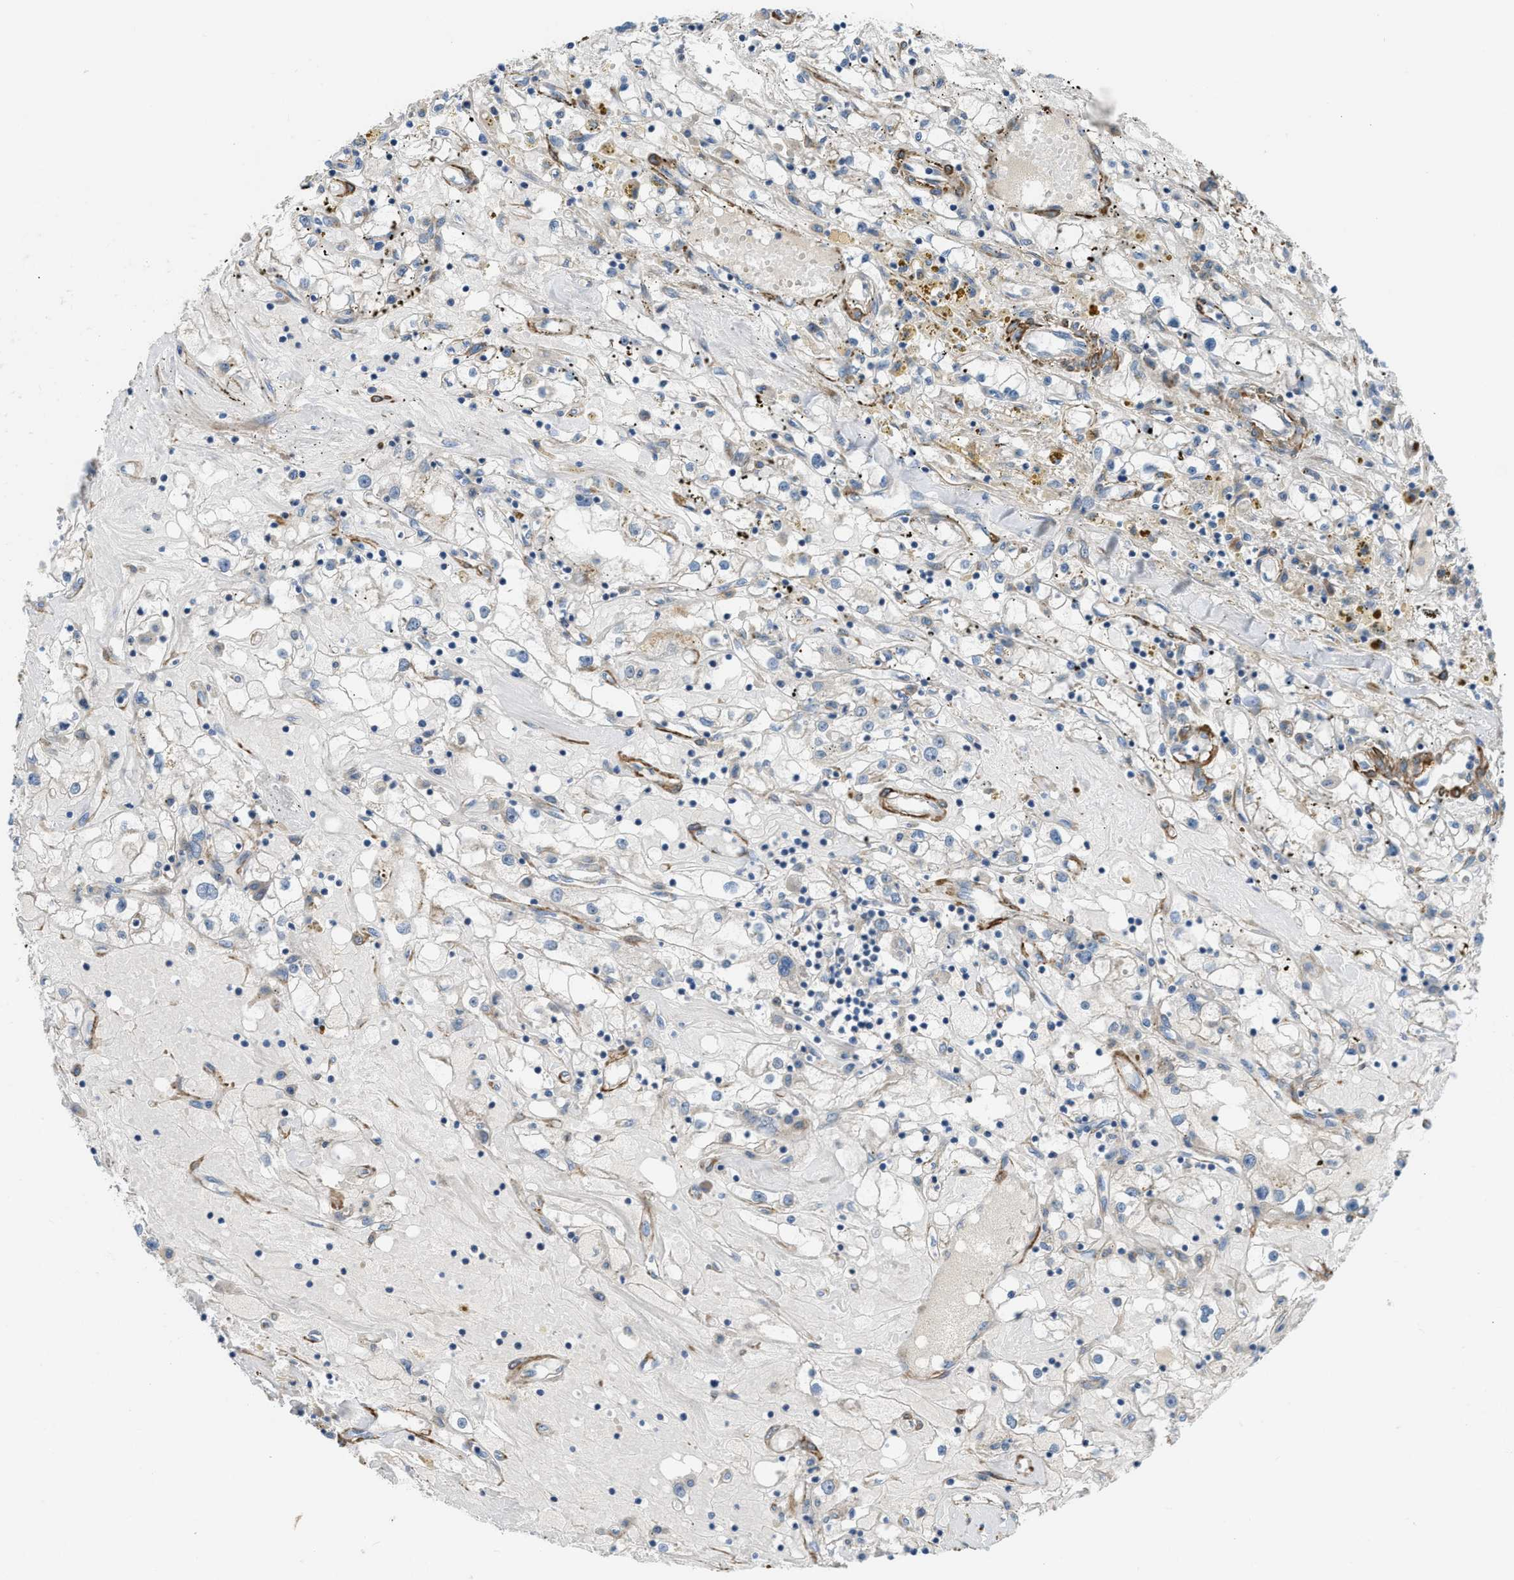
{"staining": {"intensity": "moderate", "quantity": "<25%", "location": "cytoplasmic/membranous"}, "tissue": "renal cancer", "cell_type": "Tumor cells", "image_type": "cancer", "snomed": [{"axis": "morphology", "description": "Adenocarcinoma, NOS"}, {"axis": "topography", "description": "Kidney"}], "caption": "Immunohistochemical staining of human adenocarcinoma (renal) exhibits low levels of moderate cytoplasmic/membranous protein positivity in about <25% of tumor cells.", "gene": "BMPR1A", "patient": {"sex": "male", "age": 56}}